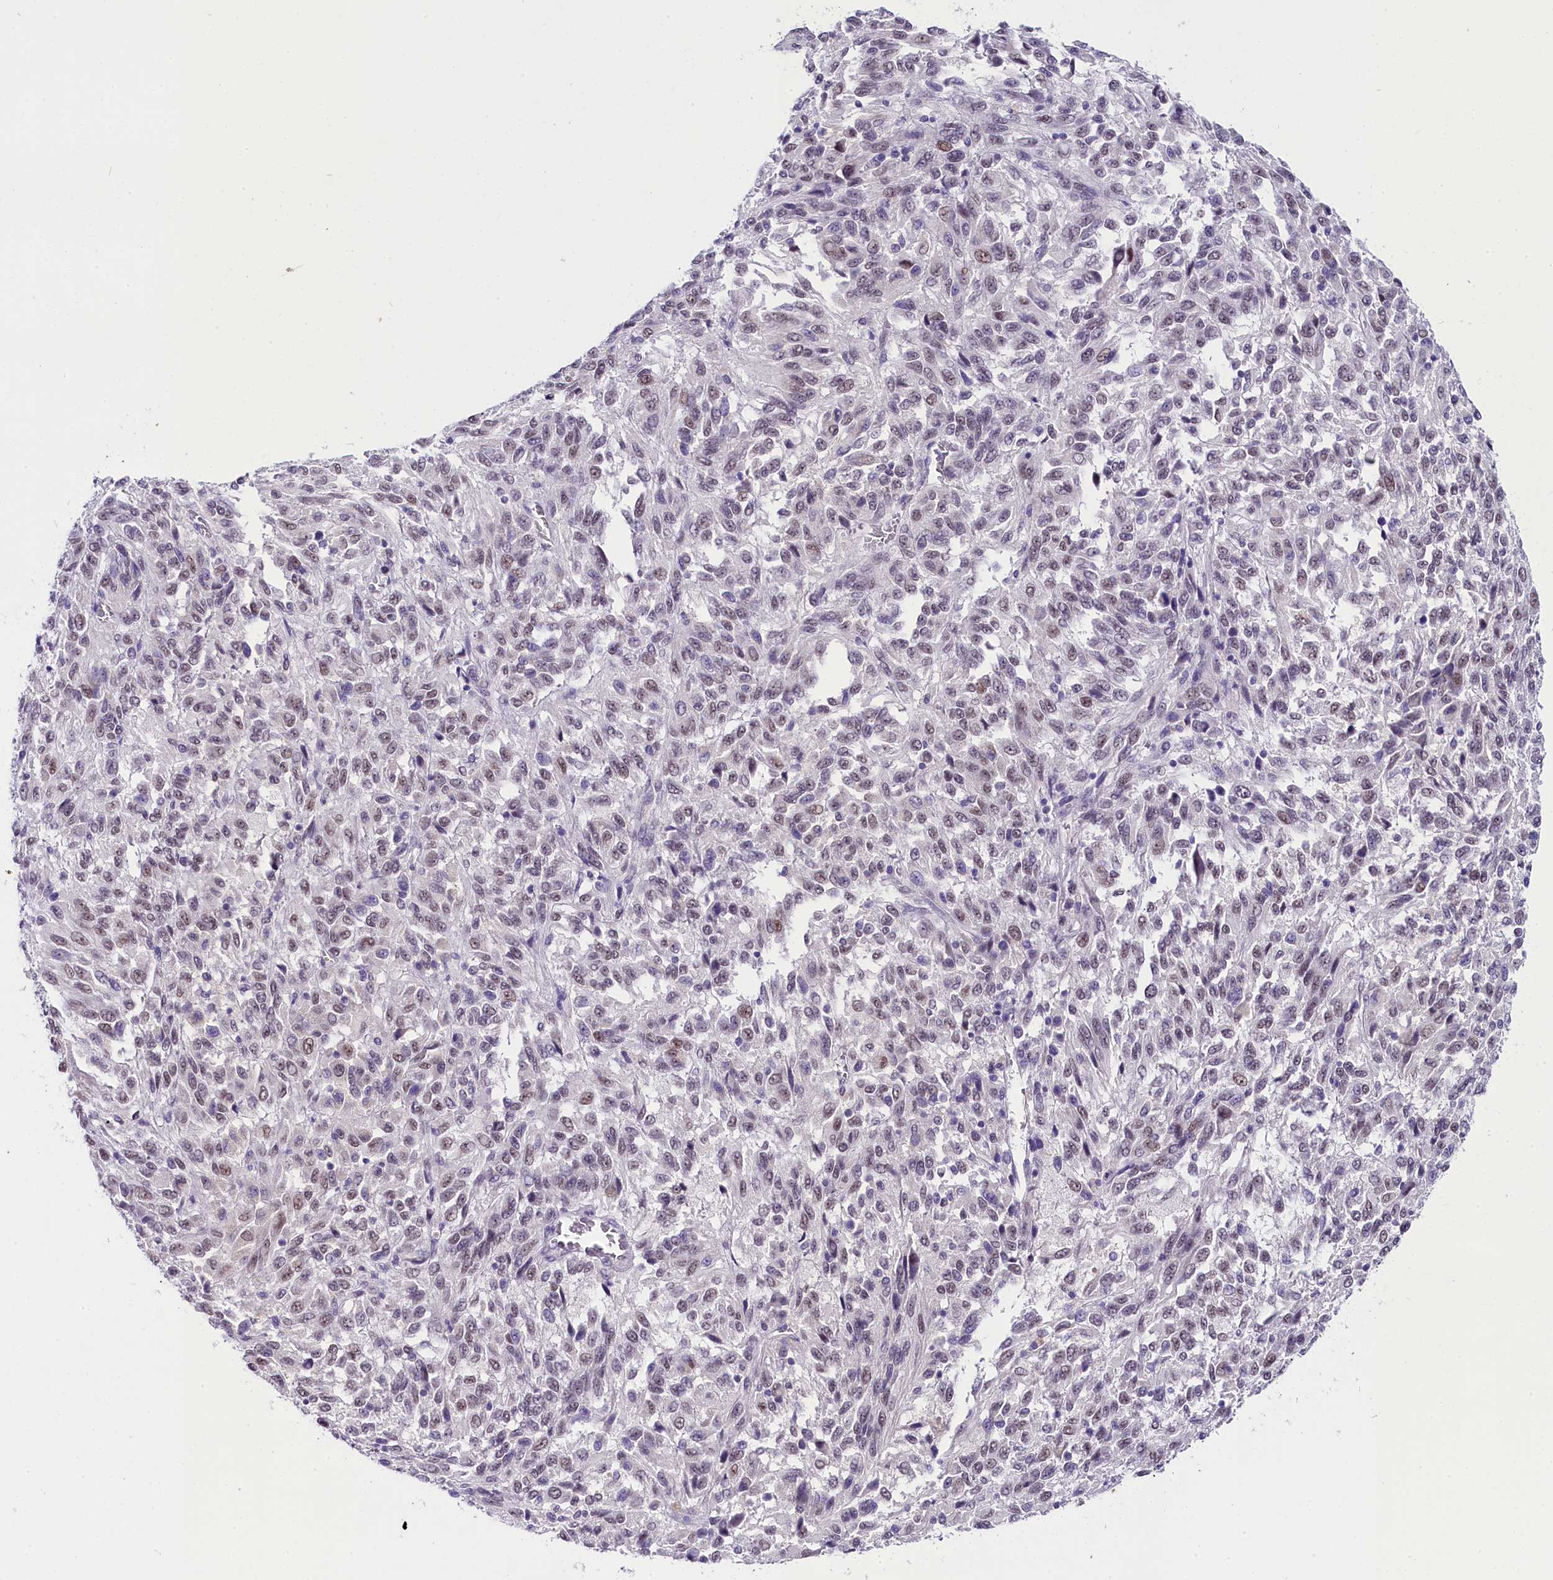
{"staining": {"intensity": "weak", "quantity": "25%-75%", "location": "nuclear"}, "tissue": "melanoma", "cell_type": "Tumor cells", "image_type": "cancer", "snomed": [{"axis": "morphology", "description": "Malignant melanoma, Metastatic site"}, {"axis": "topography", "description": "Lung"}], "caption": "Immunohistochemistry (IHC) photomicrograph of neoplastic tissue: melanoma stained using immunohistochemistry (IHC) displays low levels of weak protein expression localized specifically in the nuclear of tumor cells, appearing as a nuclear brown color.", "gene": "OSGEP", "patient": {"sex": "male", "age": 64}}